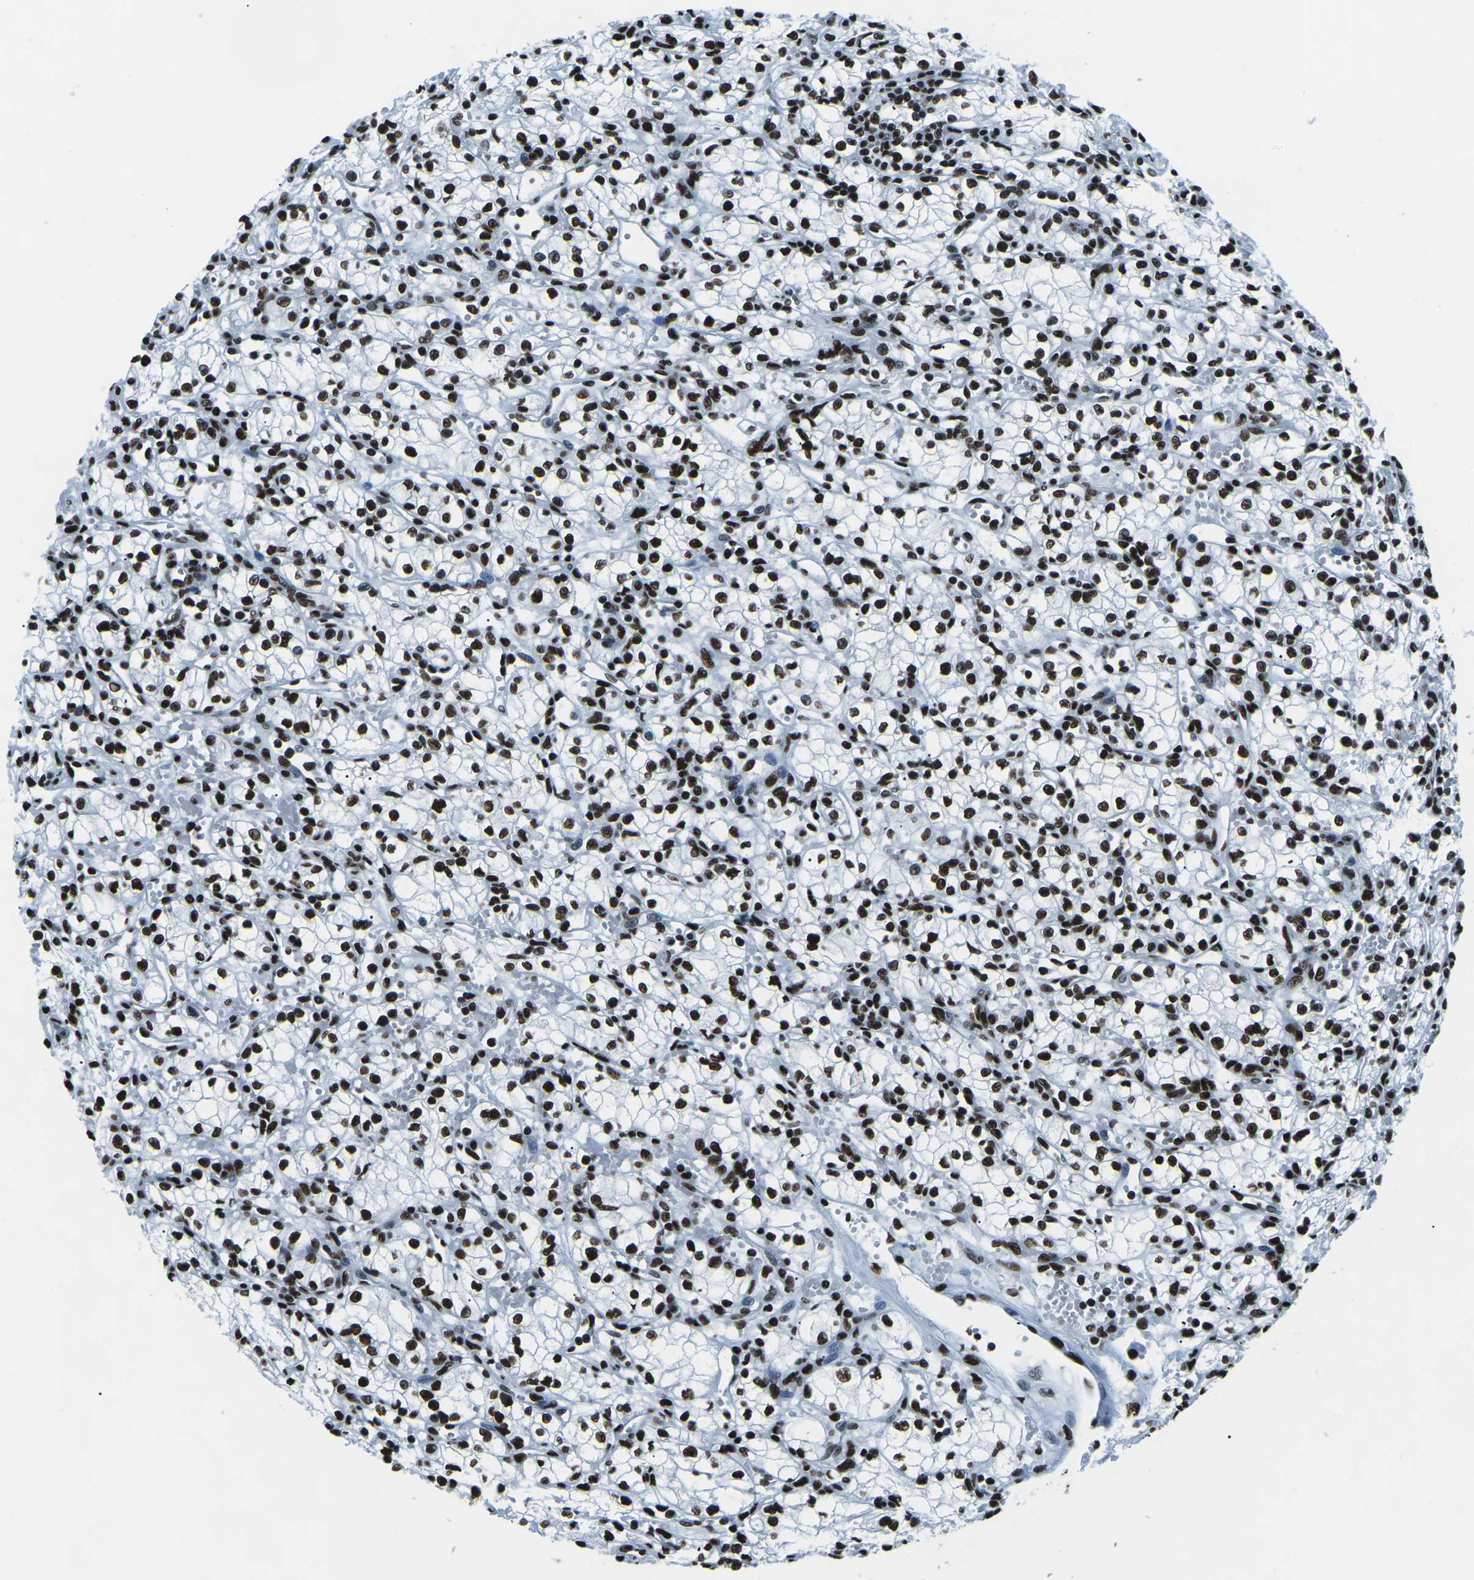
{"staining": {"intensity": "strong", "quantity": ">75%", "location": "nuclear"}, "tissue": "renal cancer", "cell_type": "Tumor cells", "image_type": "cancer", "snomed": [{"axis": "morphology", "description": "Normal tissue, NOS"}, {"axis": "morphology", "description": "Adenocarcinoma, NOS"}, {"axis": "topography", "description": "Kidney"}], "caption": "Brown immunohistochemical staining in adenocarcinoma (renal) shows strong nuclear staining in about >75% of tumor cells. The protein of interest is stained brown, and the nuclei are stained in blue (DAB IHC with brightfield microscopy, high magnification).", "gene": "HNRNPL", "patient": {"sex": "male", "age": 59}}